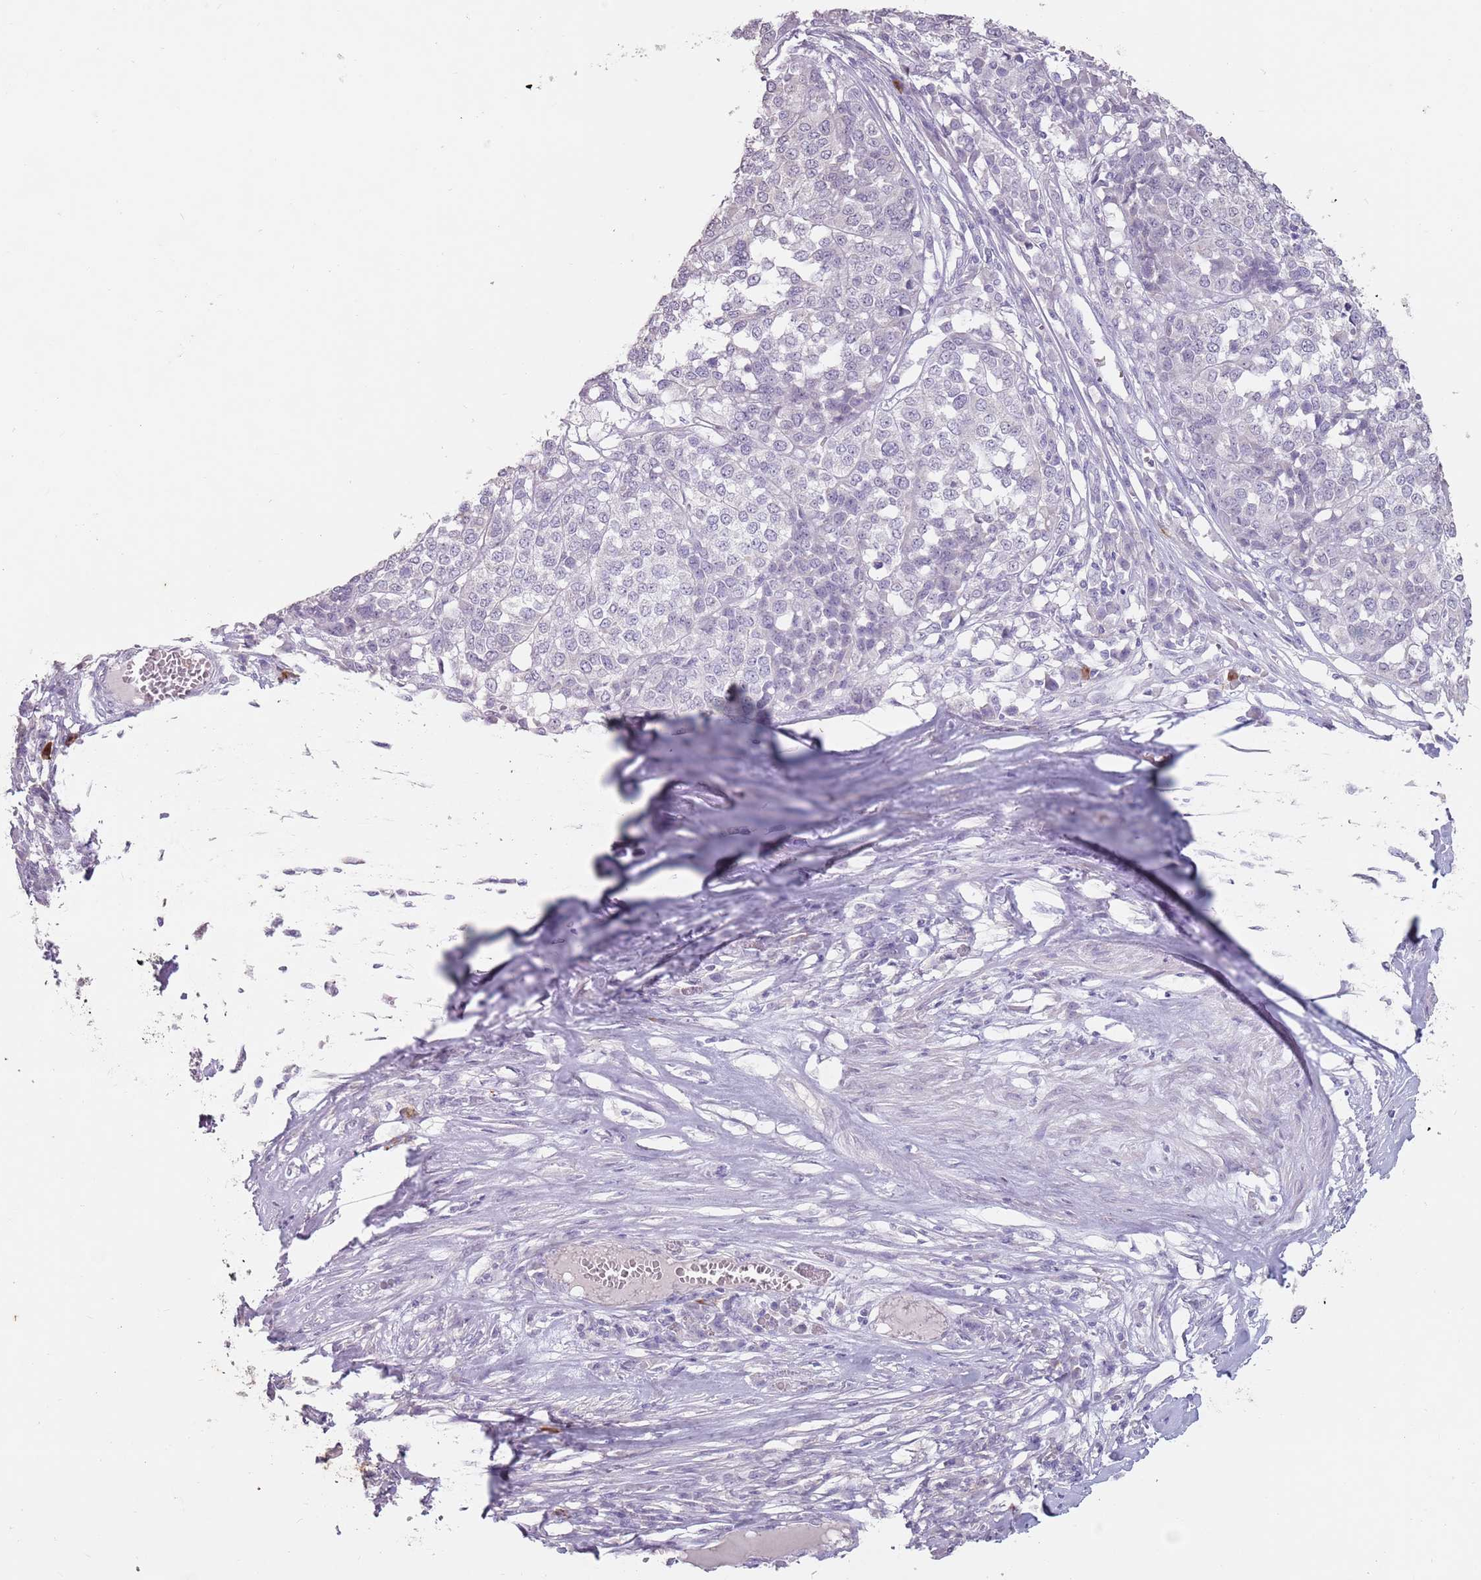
{"staining": {"intensity": "negative", "quantity": "none", "location": "none"}, "tissue": "melanoma", "cell_type": "Tumor cells", "image_type": "cancer", "snomed": [{"axis": "morphology", "description": "Malignant melanoma, Metastatic site"}, {"axis": "topography", "description": "Lymph node"}], "caption": "High power microscopy histopathology image of an immunohistochemistry (IHC) histopathology image of melanoma, revealing no significant staining in tumor cells.", "gene": "STYK1", "patient": {"sex": "male", "age": 44}}